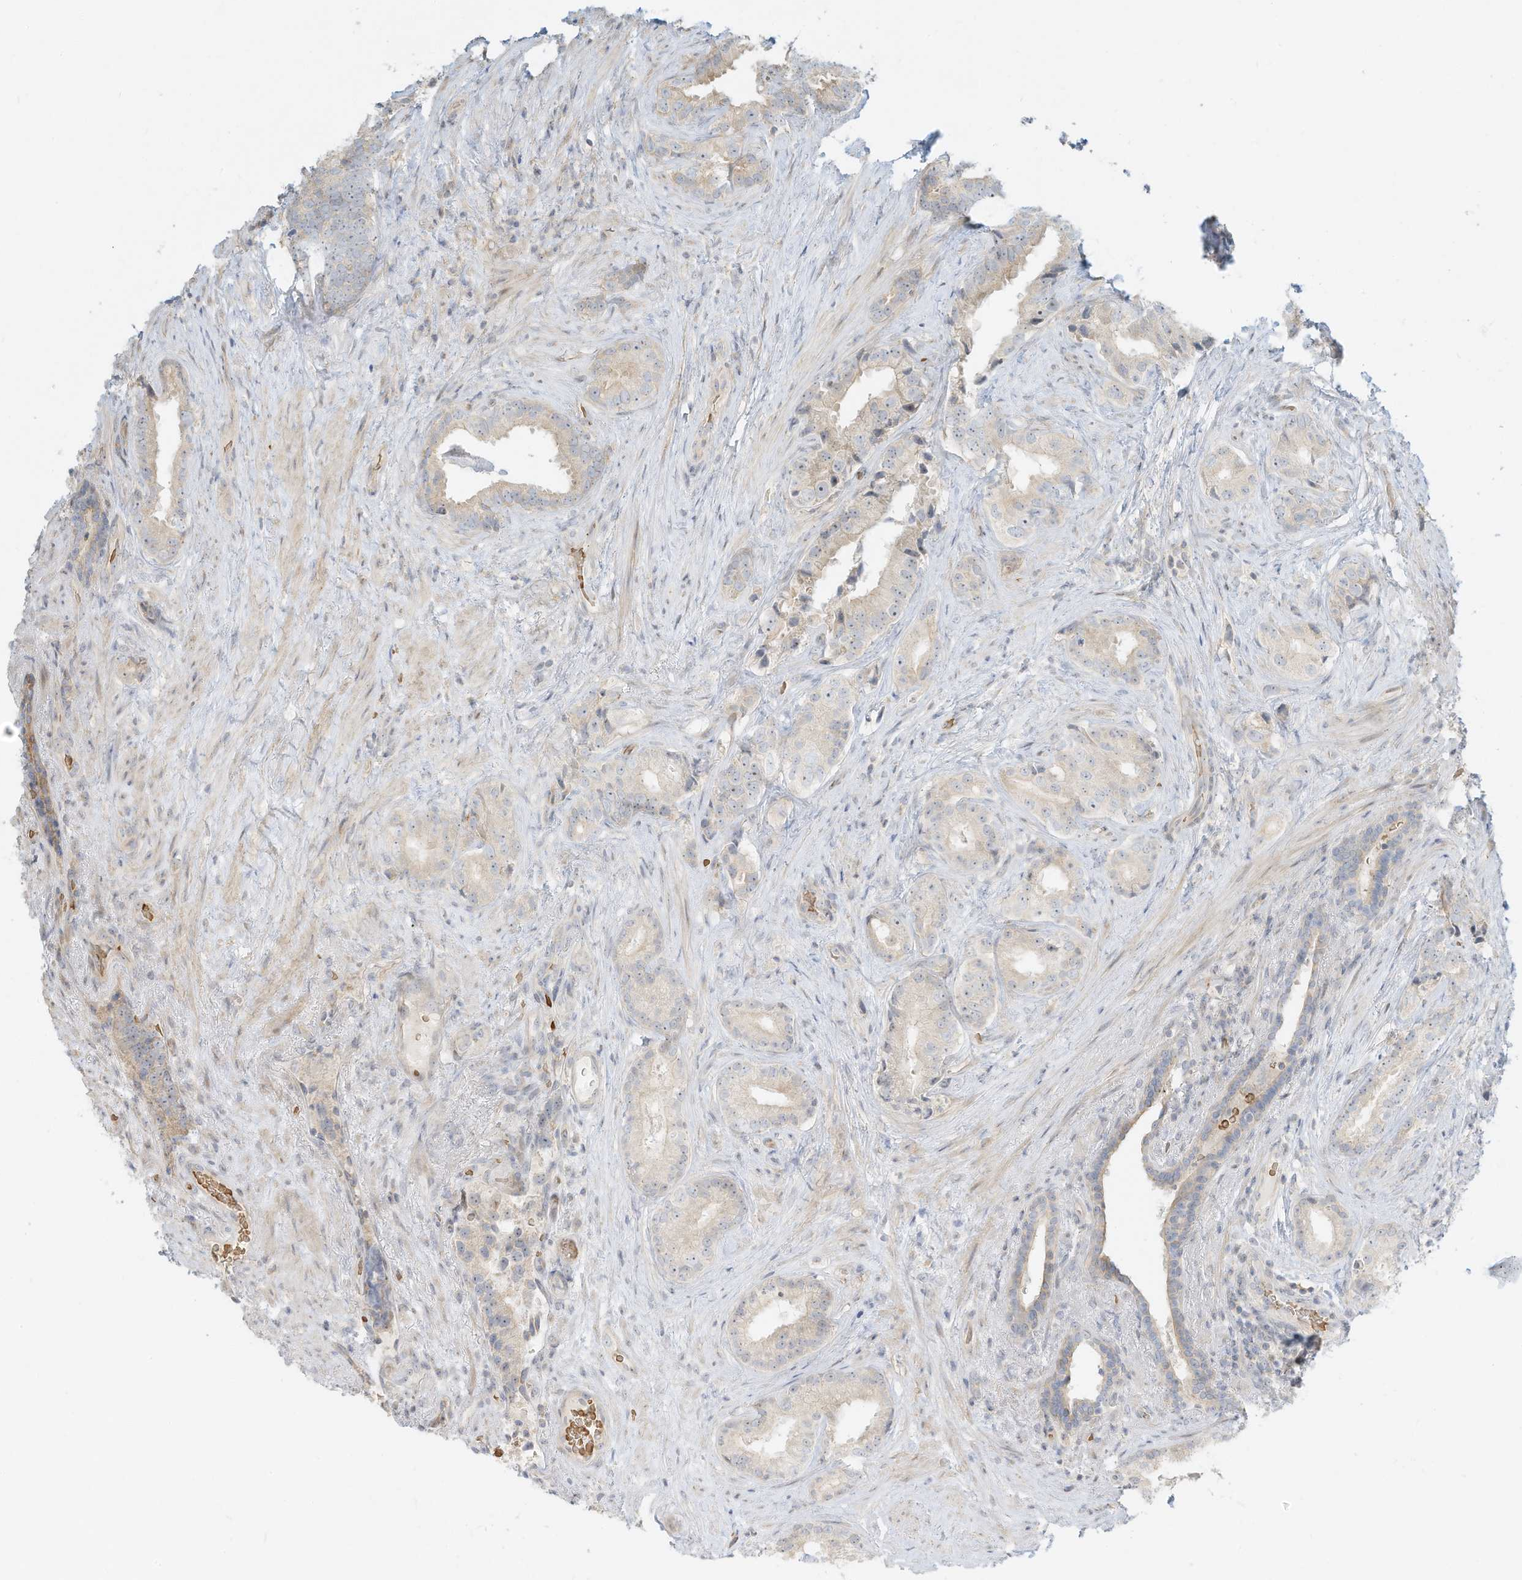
{"staining": {"intensity": "negative", "quantity": "none", "location": "none"}, "tissue": "prostate cancer", "cell_type": "Tumor cells", "image_type": "cancer", "snomed": [{"axis": "morphology", "description": "Adenocarcinoma, Low grade"}, {"axis": "topography", "description": "Prostate"}], "caption": "Image shows no protein positivity in tumor cells of prostate cancer (low-grade adenocarcinoma) tissue. Nuclei are stained in blue.", "gene": "OFD1", "patient": {"sex": "male", "age": 71}}